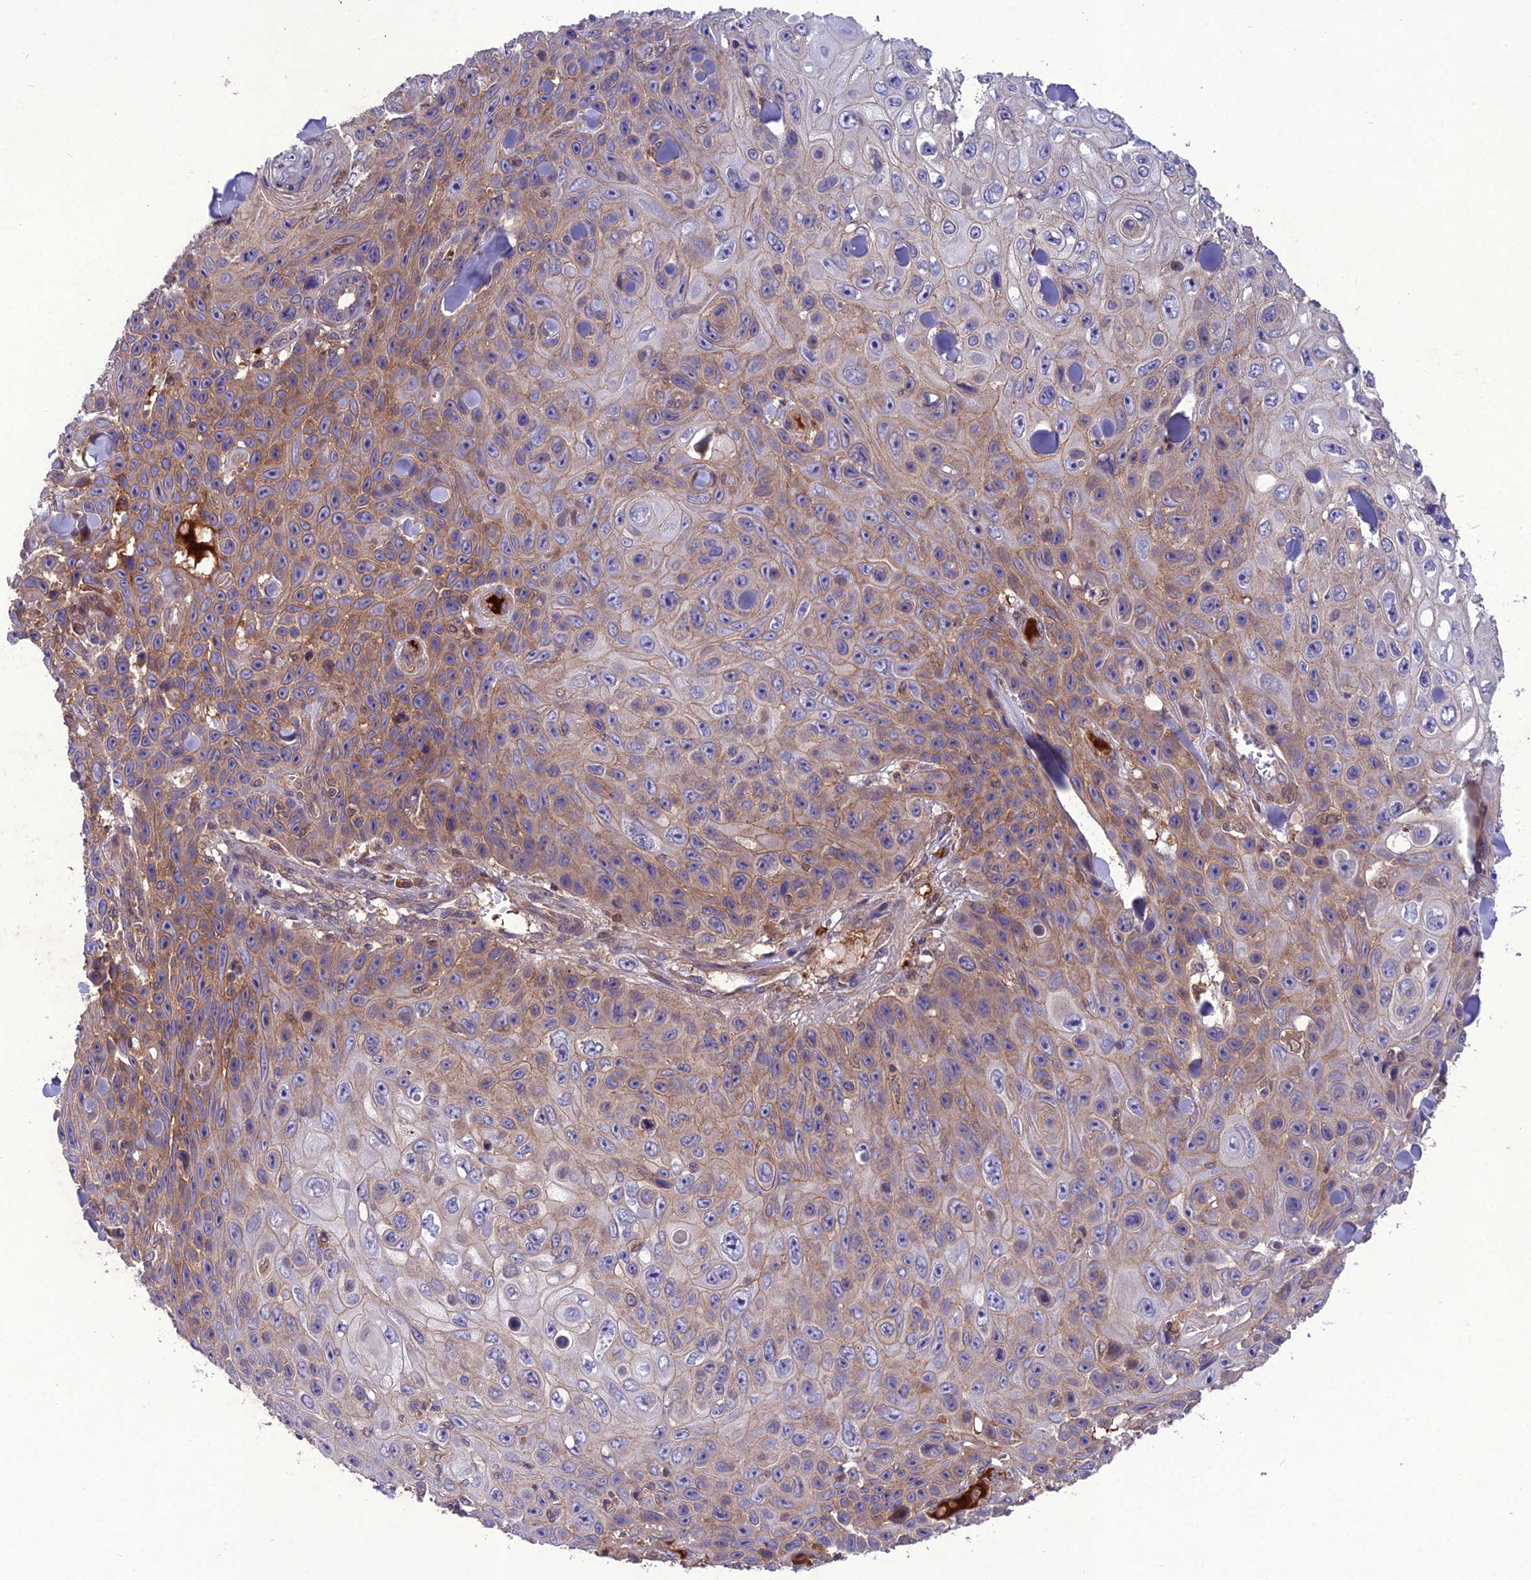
{"staining": {"intensity": "weak", "quantity": "25%-75%", "location": "cytoplasmic/membranous"}, "tissue": "skin cancer", "cell_type": "Tumor cells", "image_type": "cancer", "snomed": [{"axis": "morphology", "description": "Squamous cell carcinoma, NOS"}, {"axis": "topography", "description": "Skin"}], "caption": "Squamous cell carcinoma (skin) stained with IHC demonstrates weak cytoplasmic/membranous positivity in about 25%-75% of tumor cells. (Brightfield microscopy of DAB IHC at high magnification).", "gene": "GDF6", "patient": {"sex": "male", "age": 82}}